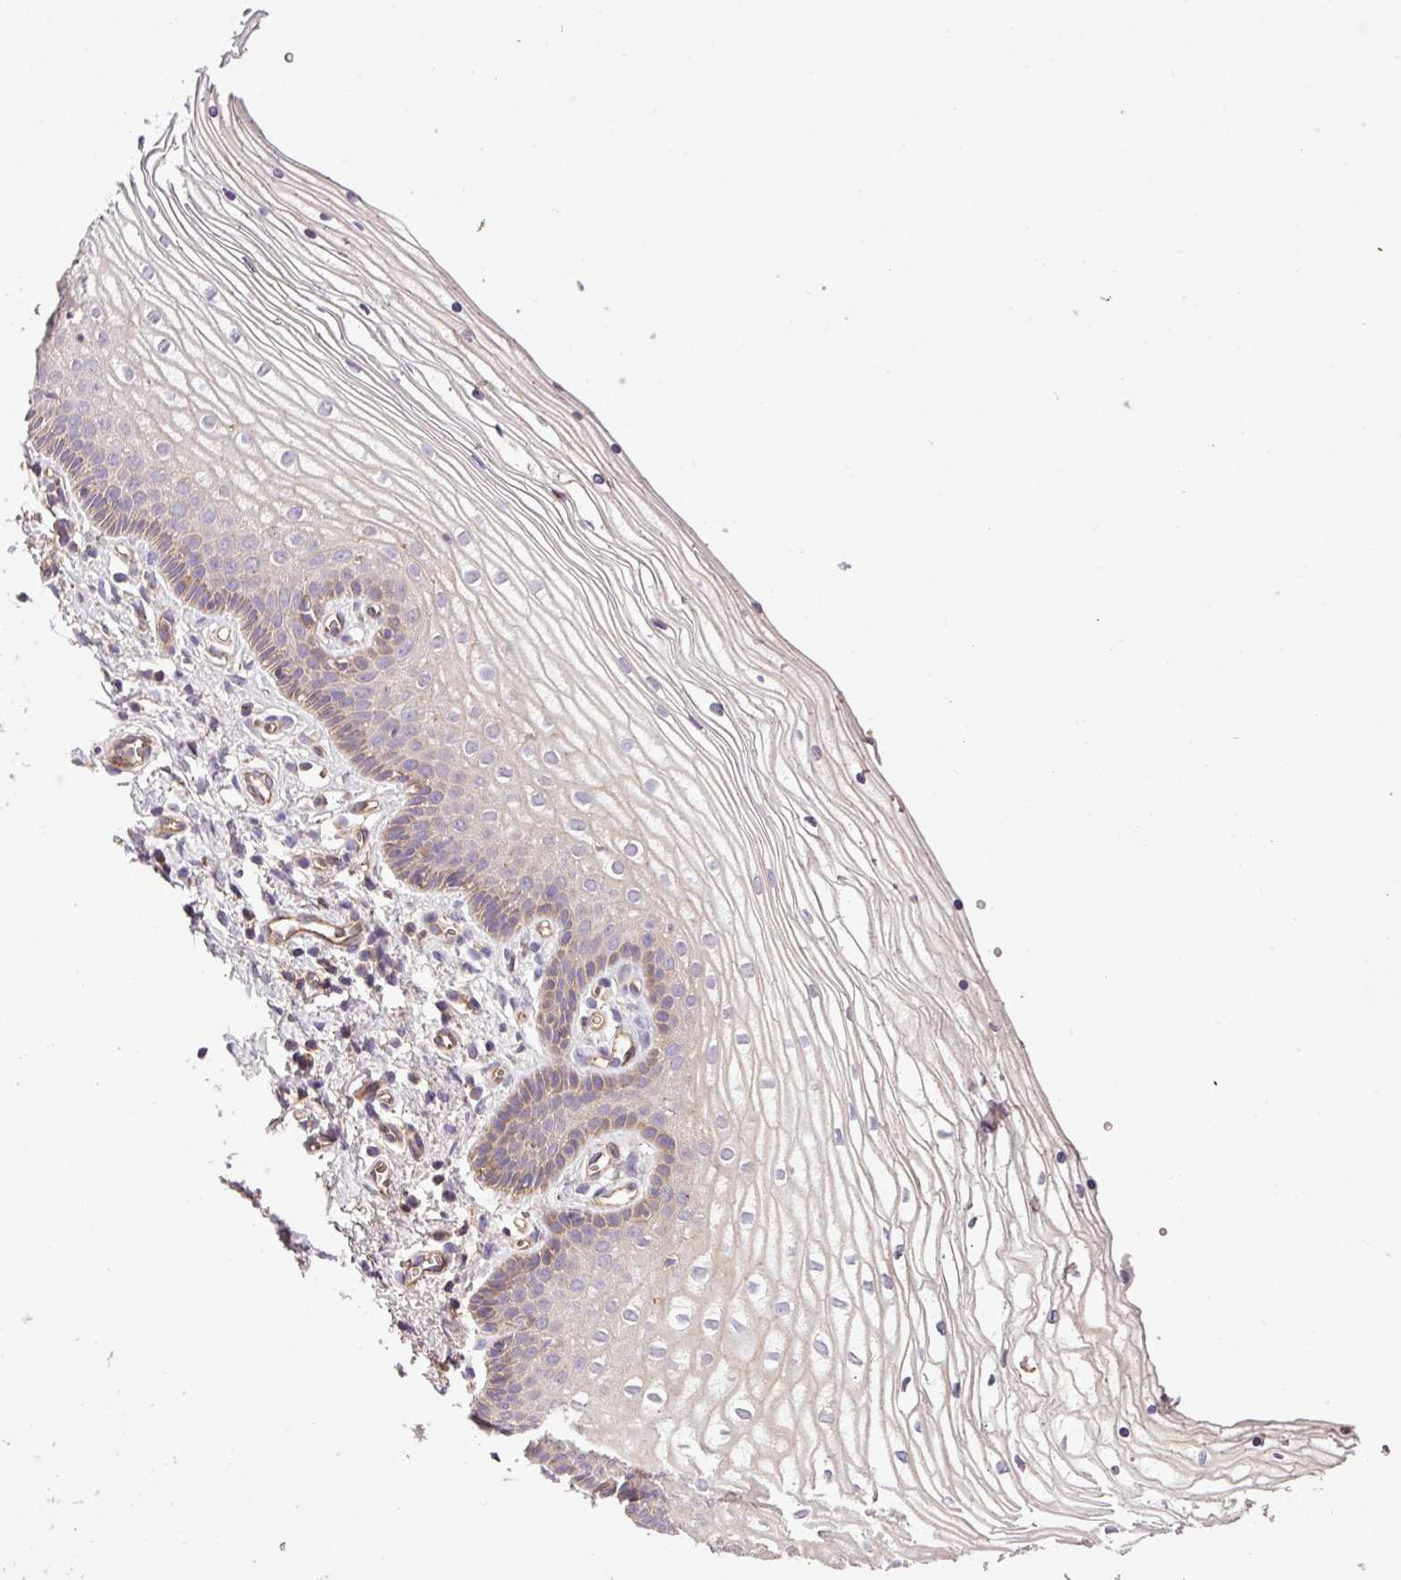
{"staining": {"intensity": "moderate", "quantity": "<25%", "location": "cytoplasmic/membranous"}, "tissue": "vagina", "cell_type": "Squamous epithelial cells", "image_type": "normal", "snomed": [{"axis": "morphology", "description": "Normal tissue, NOS"}, {"axis": "topography", "description": "Vagina"}], "caption": "Brown immunohistochemical staining in unremarkable human vagina exhibits moderate cytoplasmic/membranous positivity in about <25% of squamous epithelial cells.", "gene": "CASS4", "patient": {"sex": "female", "age": 56}}